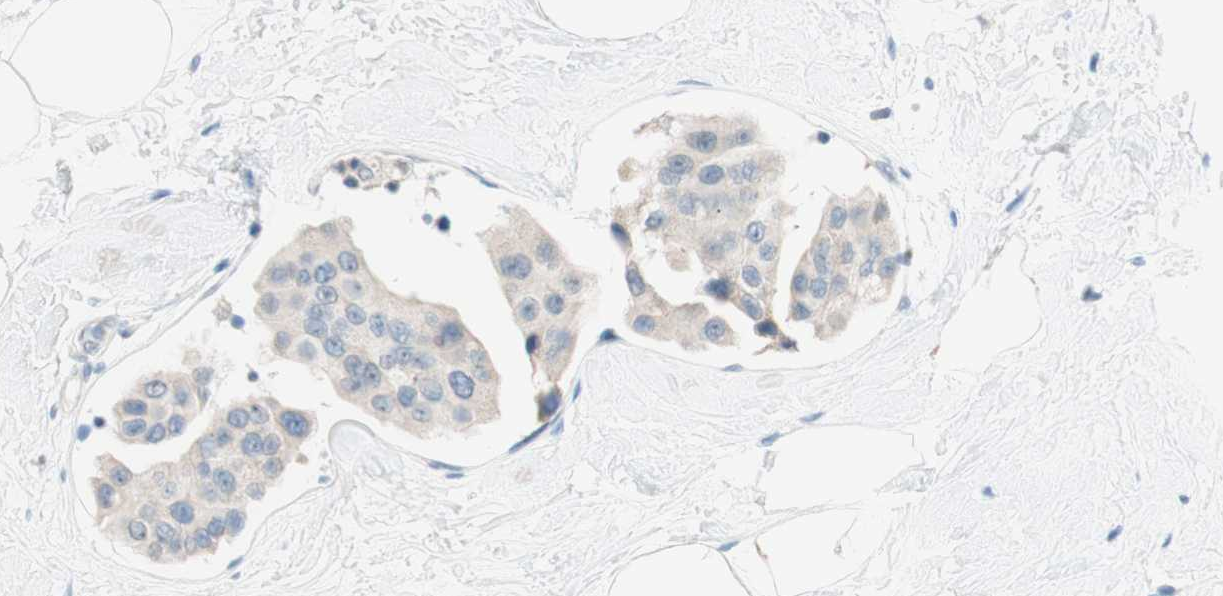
{"staining": {"intensity": "weak", "quantity": "25%-75%", "location": "cytoplasmic/membranous"}, "tissue": "breast cancer", "cell_type": "Tumor cells", "image_type": "cancer", "snomed": [{"axis": "morphology", "description": "Normal tissue, NOS"}, {"axis": "morphology", "description": "Duct carcinoma"}, {"axis": "topography", "description": "Breast"}], "caption": "Breast cancer stained with immunohistochemistry (IHC) reveals weak cytoplasmic/membranous positivity in about 25%-75% of tumor cells. (Stains: DAB (3,3'-diaminobenzidine) in brown, nuclei in blue, Microscopy: brightfield microscopy at high magnification).", "gene": "JPH1", "patient": {"sex": "female", "age": 39}}